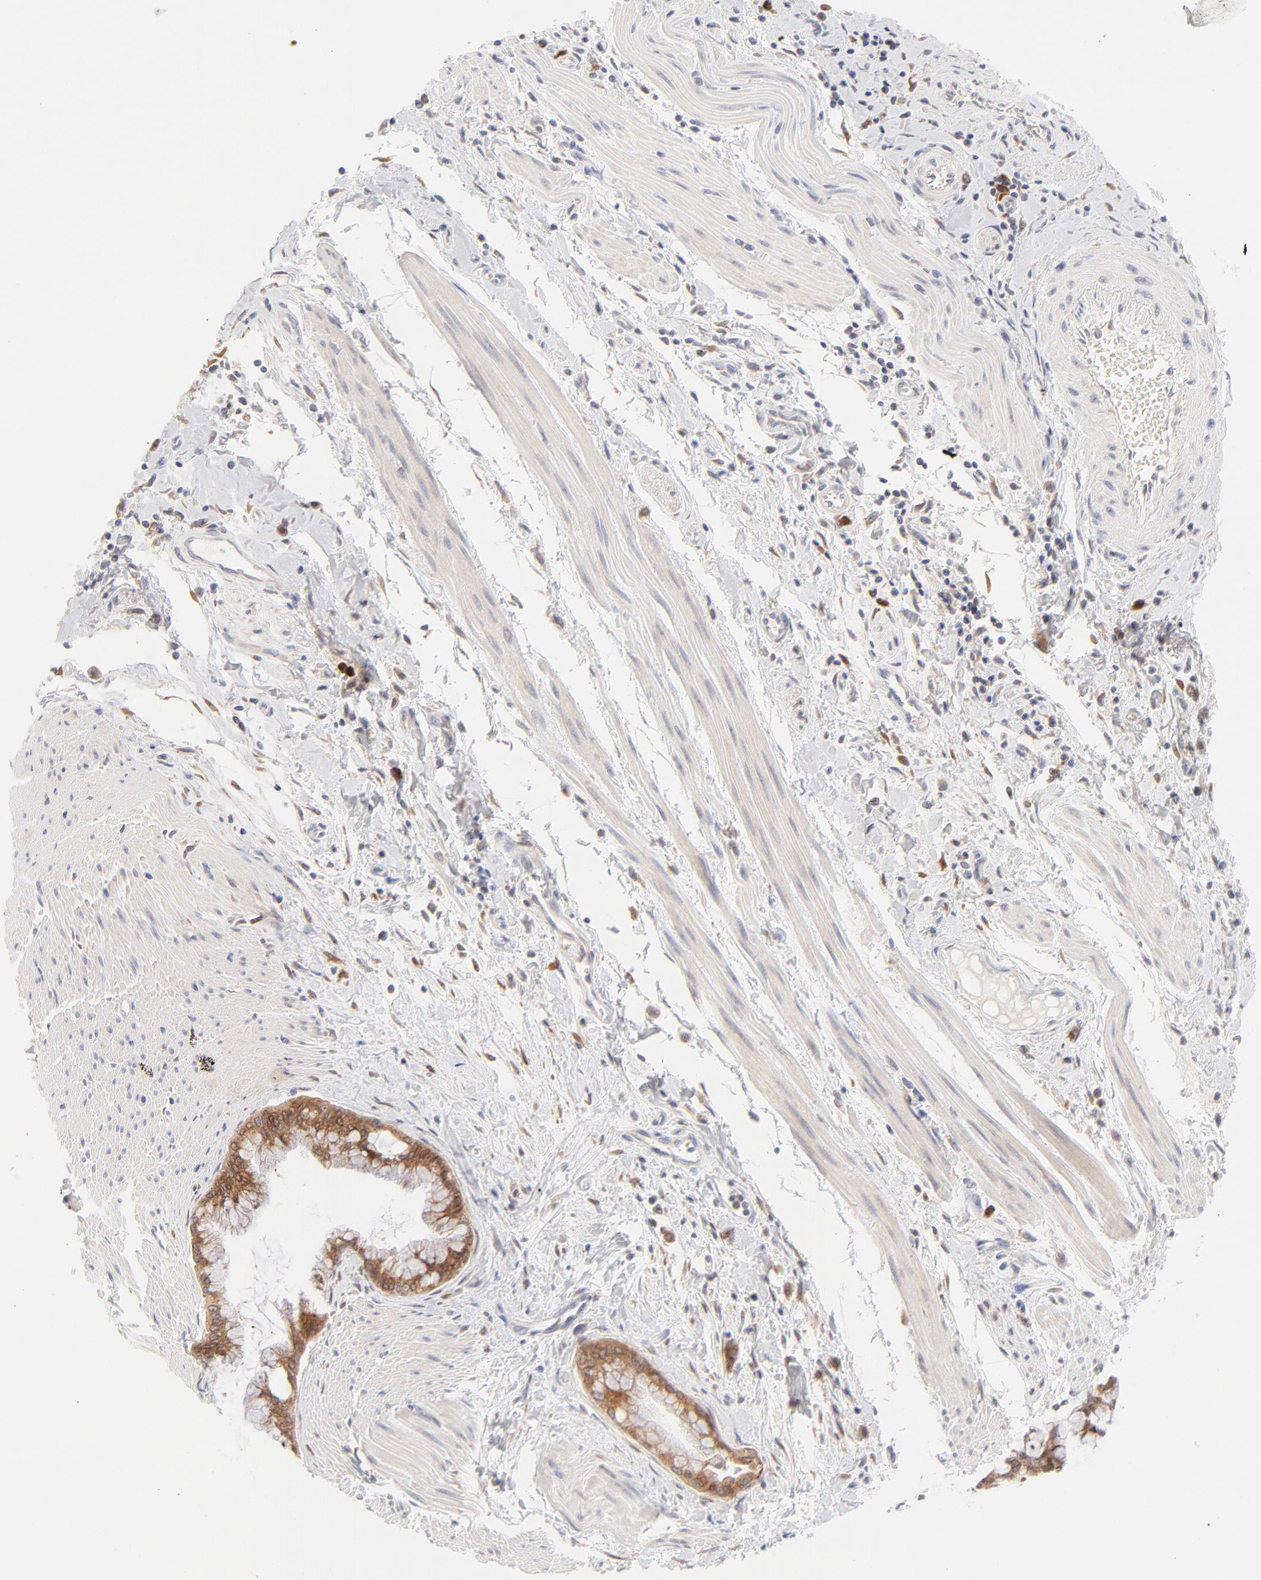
{"staining": {"intensity": "moderate", "quantity": ">75%", "location": "cytoplasmic/membranous"}, "tissue": "pancreatic cancer", "cell_type": "Tumor cells", "image_type": "cancer", "snomed": [{"axis": "morphology", "description": "Adenocarcinoma, NOS"}, {"axis": "topography", "description": "Pancreas"}], "caption": "A brown stain highlights moderate cytoplasmic/membranous expression of a protein in human pancreatic adenocarcinoma tumor cells.", "gene": "RPS6KA1", "patient": {"sex": "male", "age": 59}}